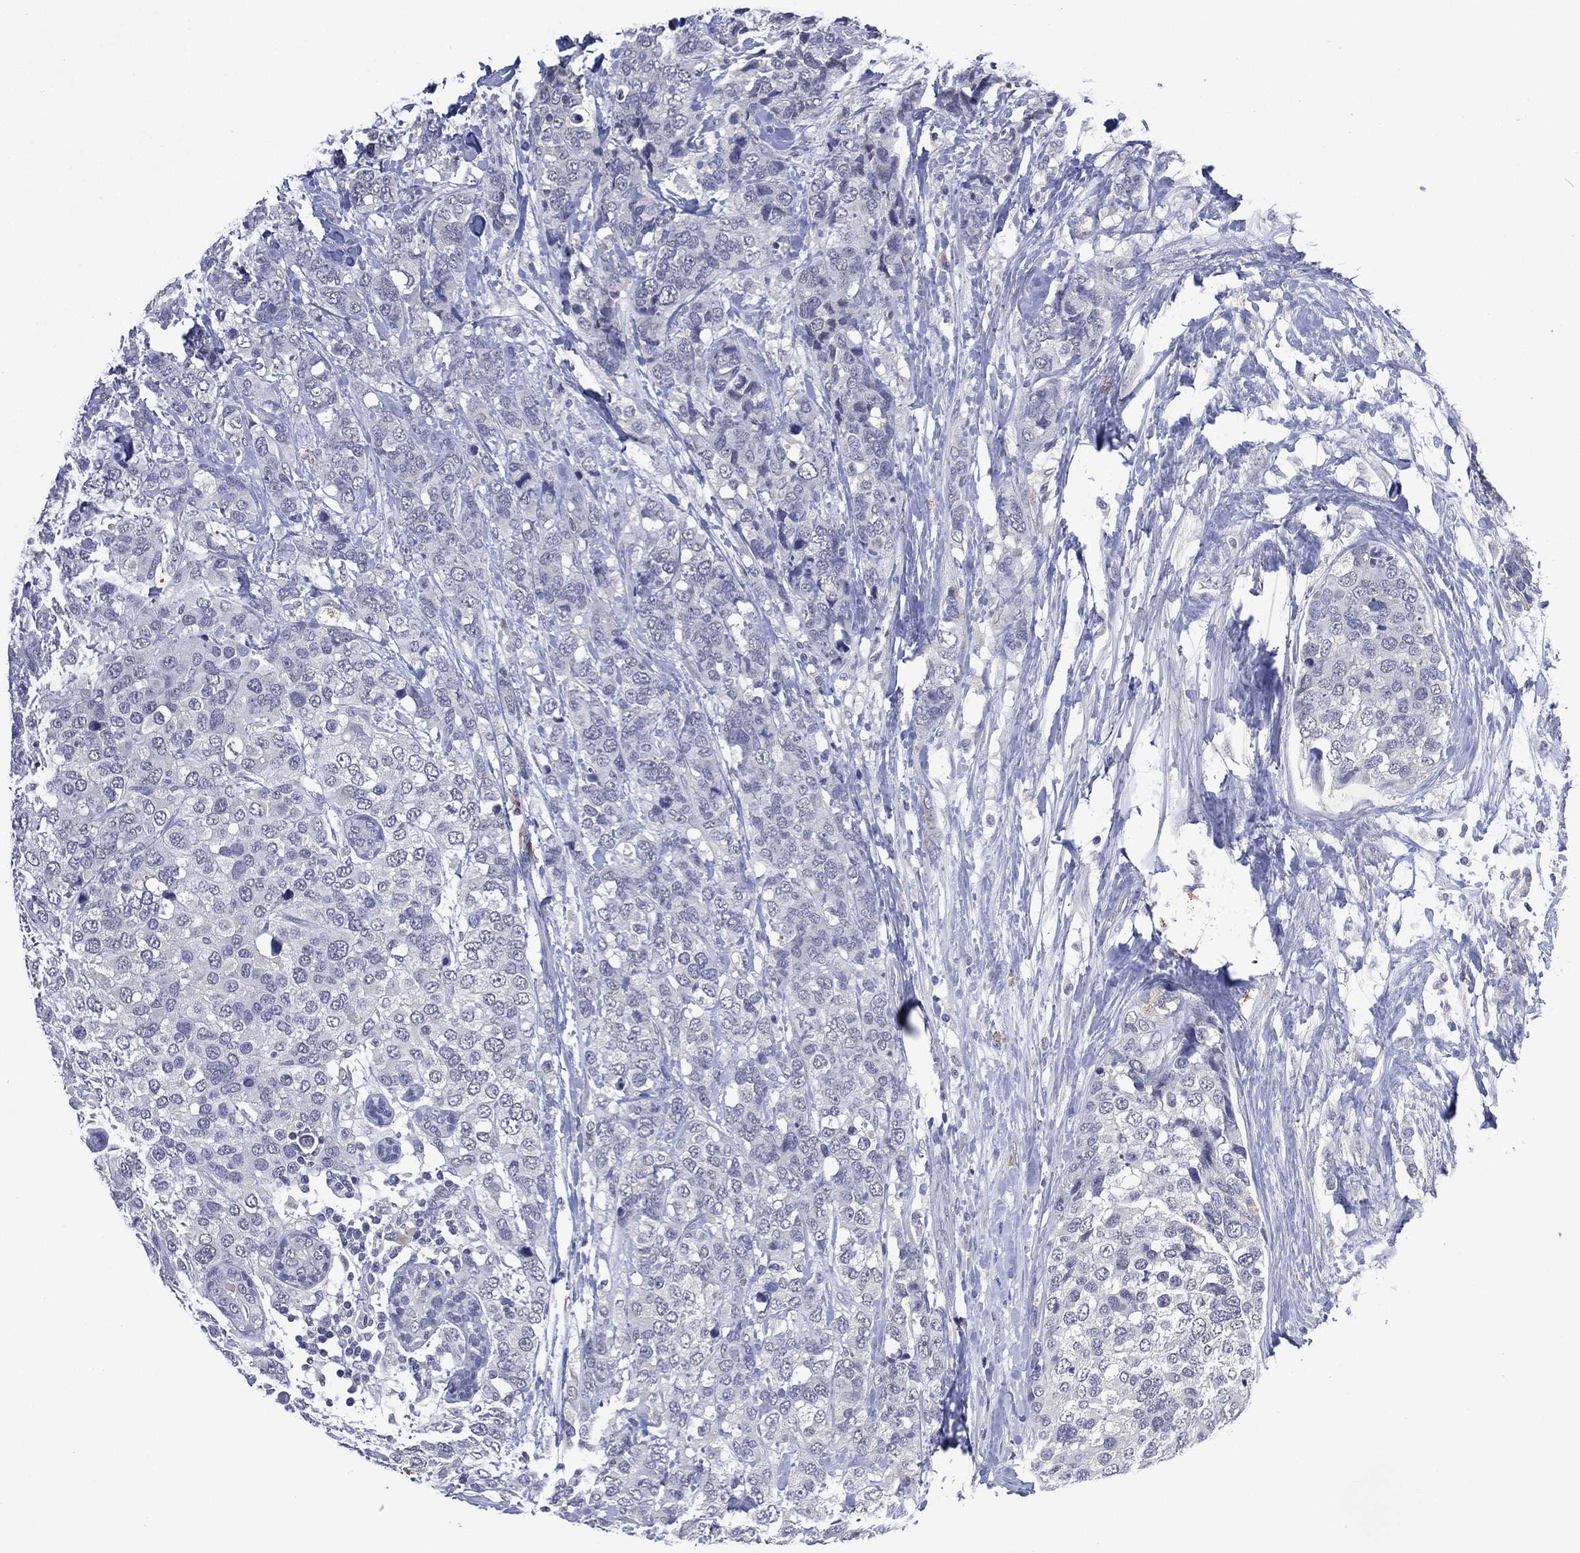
{"staining": {"intensity": "negative", "quantity": "none", "location": "none"}, "tissue": "breast cancer", "cell_type": "Tumor cells", "image_type": "cancer", "snomed": [{"axis": "morphology", "description": "Lobular carcinoma"}, {"axis": "topography", "description": "Breast"}], "caption": "A photomicrograph of human lobular carcinoma (breast) is negative for staining in tumor cells.", "gene": "ASB10", "patient": {"sex": "female", "age": 59}}